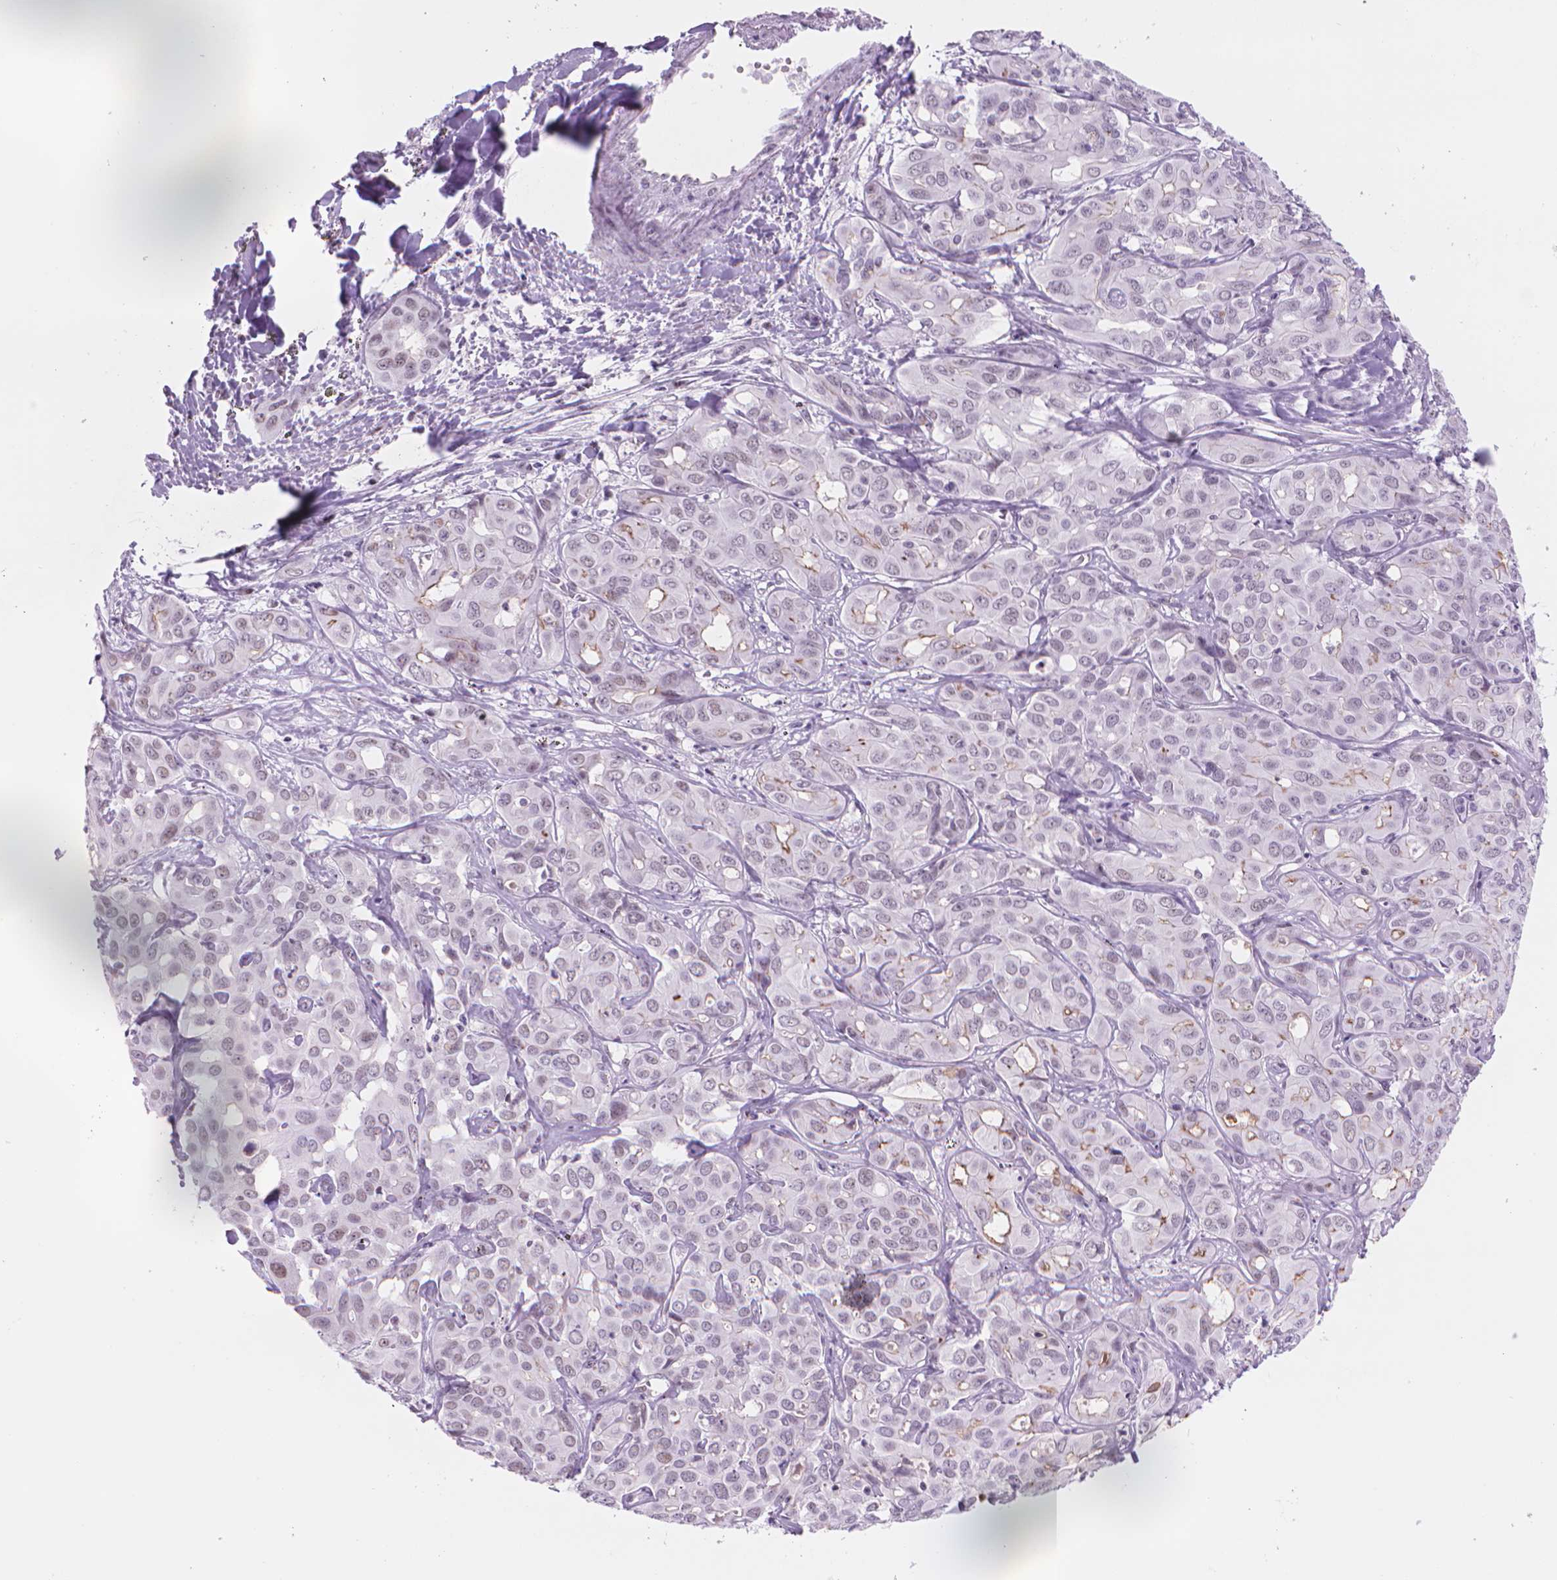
{"staining": {"intensity": "weak", "quantity": "<25%", "location": "nuclear"}, "tissue": "liver cancer", "cell_type": "Tumor cells", "image_type": "cancer", "snomed": [{"axis": "morphology", "description": "Cholangiocarcinoma"}, {"axis": "topography", "description": "Liver"}], "caption": "Cholangiocarcinoma (liver) was stained to show a protein in brown. There is no significant expression in tumor cells.", "gene": "POLR3D", "patient": {"sex": "female", "age": 60}}